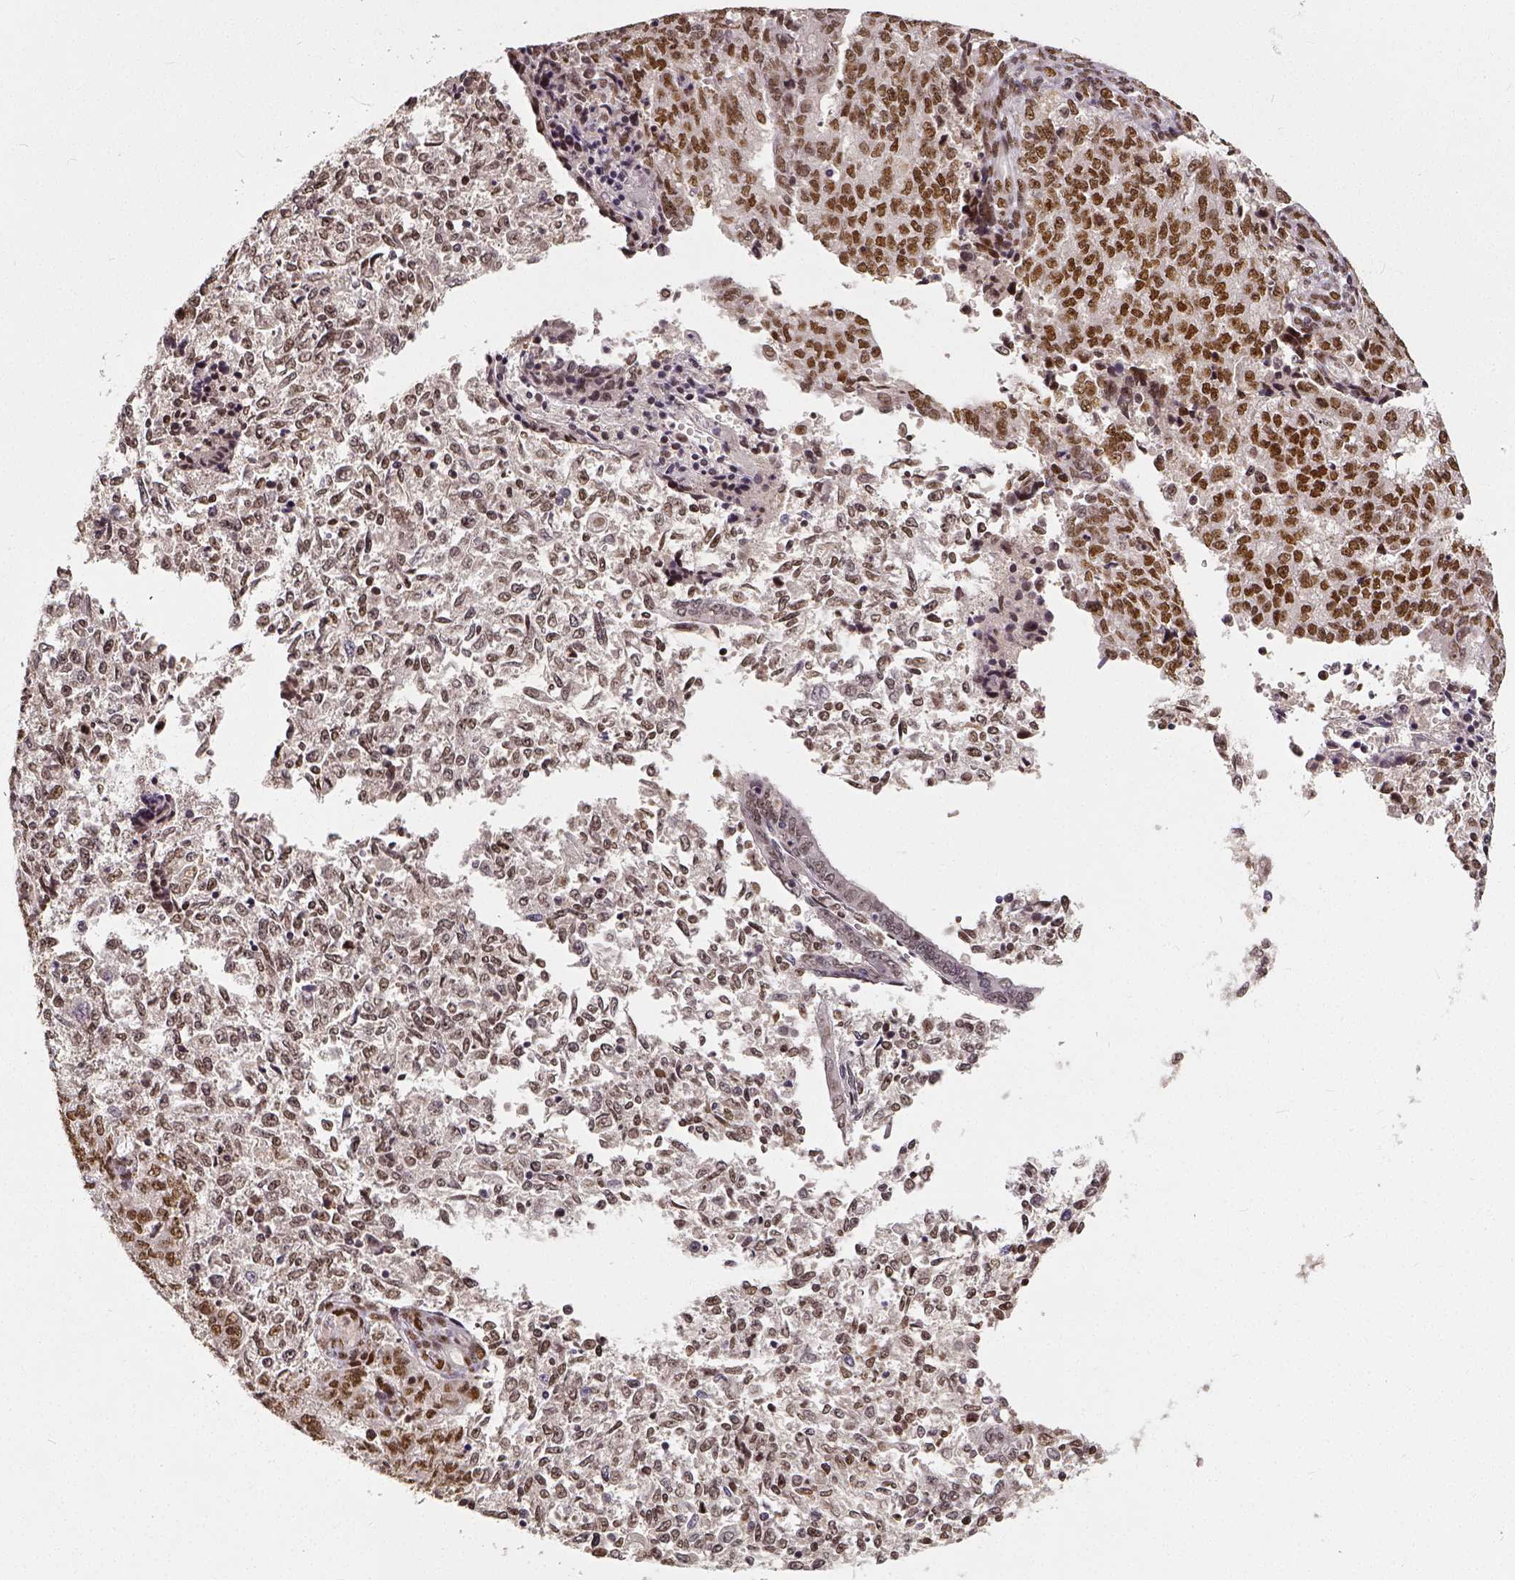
{"staining": {"intensity": "moderate", "quantity": "25%-75%", "location": "nuclear"}, "tissue": "endometrial cancer", "cell_type": "Tumor cells", "image_type": "cancer", "snomed": [{"axis": "morphology", "description": "Adenocarcinoma, NOS"}, {"axis": "topography", "description": "Endometrium"}], "caption": "Endometrial adenocarcinoma stained with DAB immunohistochemistry (IHC) displays medium levels of moderate nuclear positivity in about 25%-75% of tumor cells. Using DAB (3,3'-diaminobenzidine) (brown) and hematoxylin (blue) stains, captured at high magnification using brightfield microscopy.", "gene": "ATRX", "patient": {"sex": "female", "age": 50}}